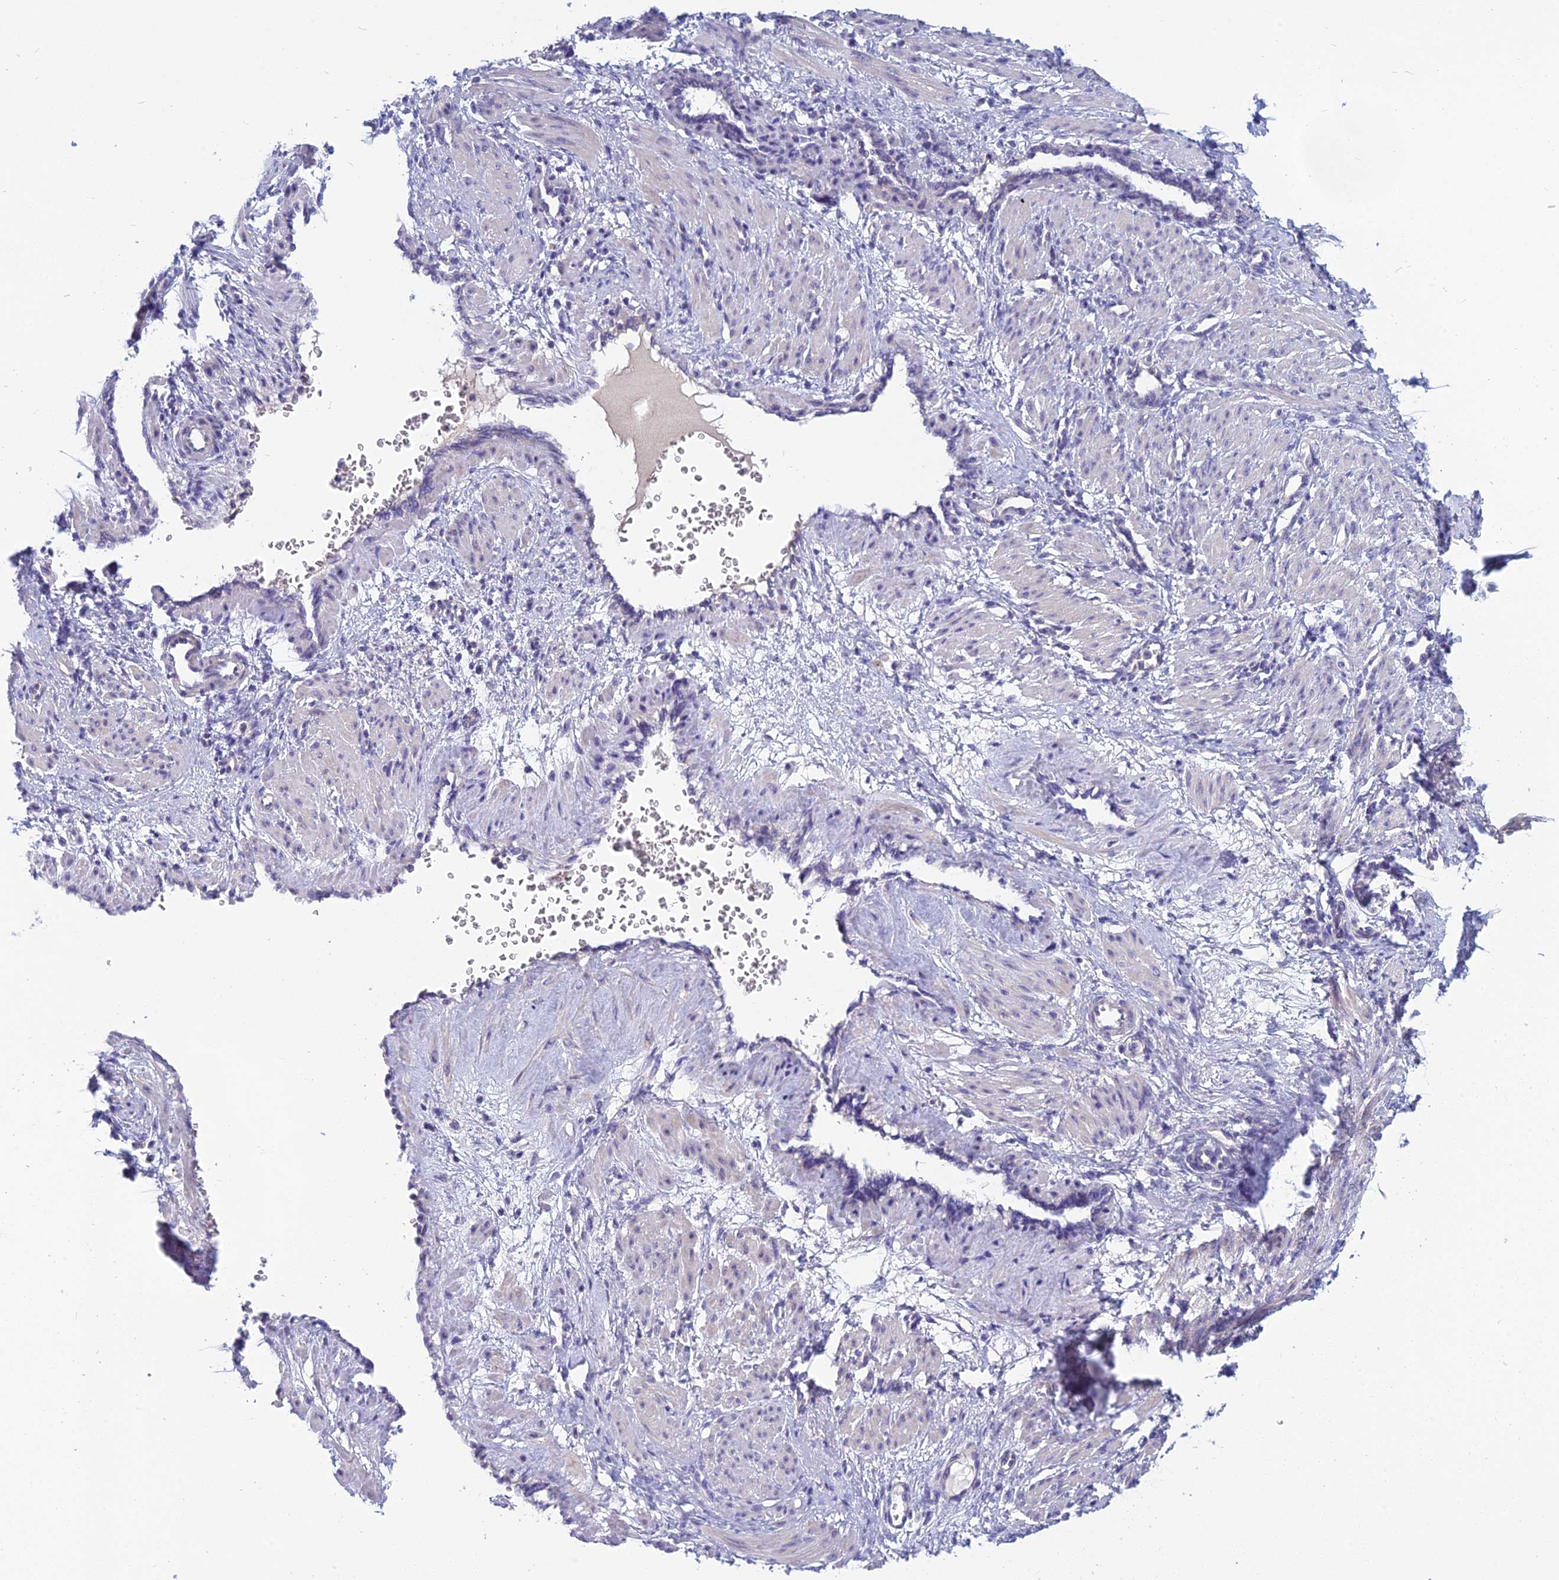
{"staining": {"intensity": "negative", "quantity": "none", "location": "none"}, "tissue": "smooth muscle", "cell_type": "Smooth muscle cells", "image_type": "normal", "snomed": [{"axis": "morphology", "description": "Normal tissue, NOS"}, {"axis": "topography", "description": "Endometrium"}], "caption": "DAB immunohistochemical staining of benign smooth muscle reveals no significant positivity in smooth muscle cells. Brightfield microscopy of IHC stained with DAB (3,3'-diaminobenzidine) (brown) and hematoxylin (blue), captured at high magnification.", "gene": "RBM41", "patient": {"sex": "female", "age": 33}}